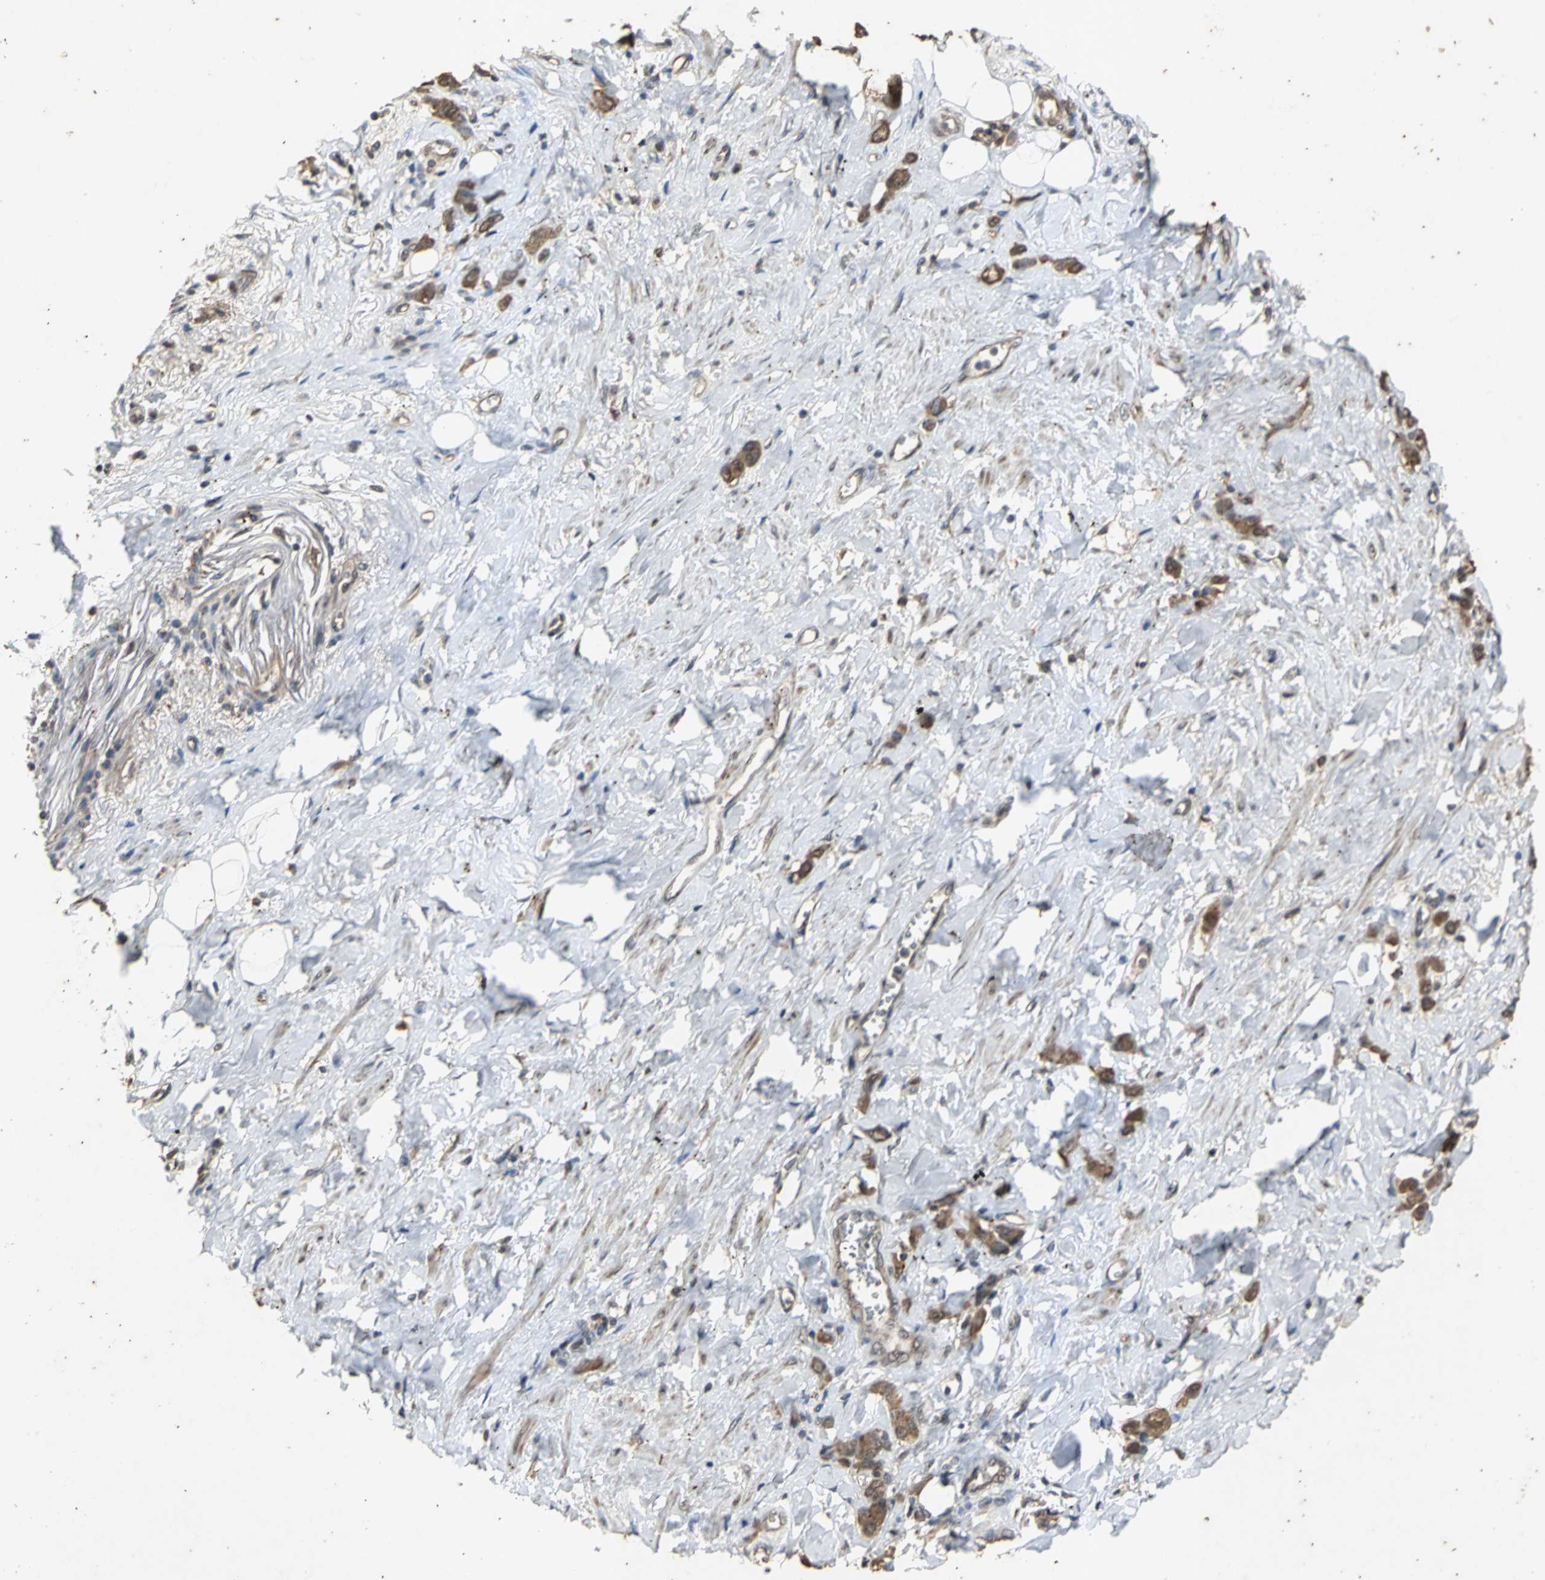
{"staining": {"intensity": "moderate", "quantity": ">75%", "location": "cytoplasmic/membranous"}, "tissue": "stomach cancer", "cell_type": "Tumor cells", "image_type": "cancer", "snomed": [{"axis": "morphology", "description": "Adenocarcinoma, NOS"}, {"axis": "topography", "description": "Stomach"}], "caption": "There is medium levels of moderate cytoplasmic/membranous expression in tumor cells of adenocarcinoma (stomach), as demonstrated by immunohistochemical staining (brown color).", "gene": "NOTCH3", "patient": {"sex": "male", "age": 82}}